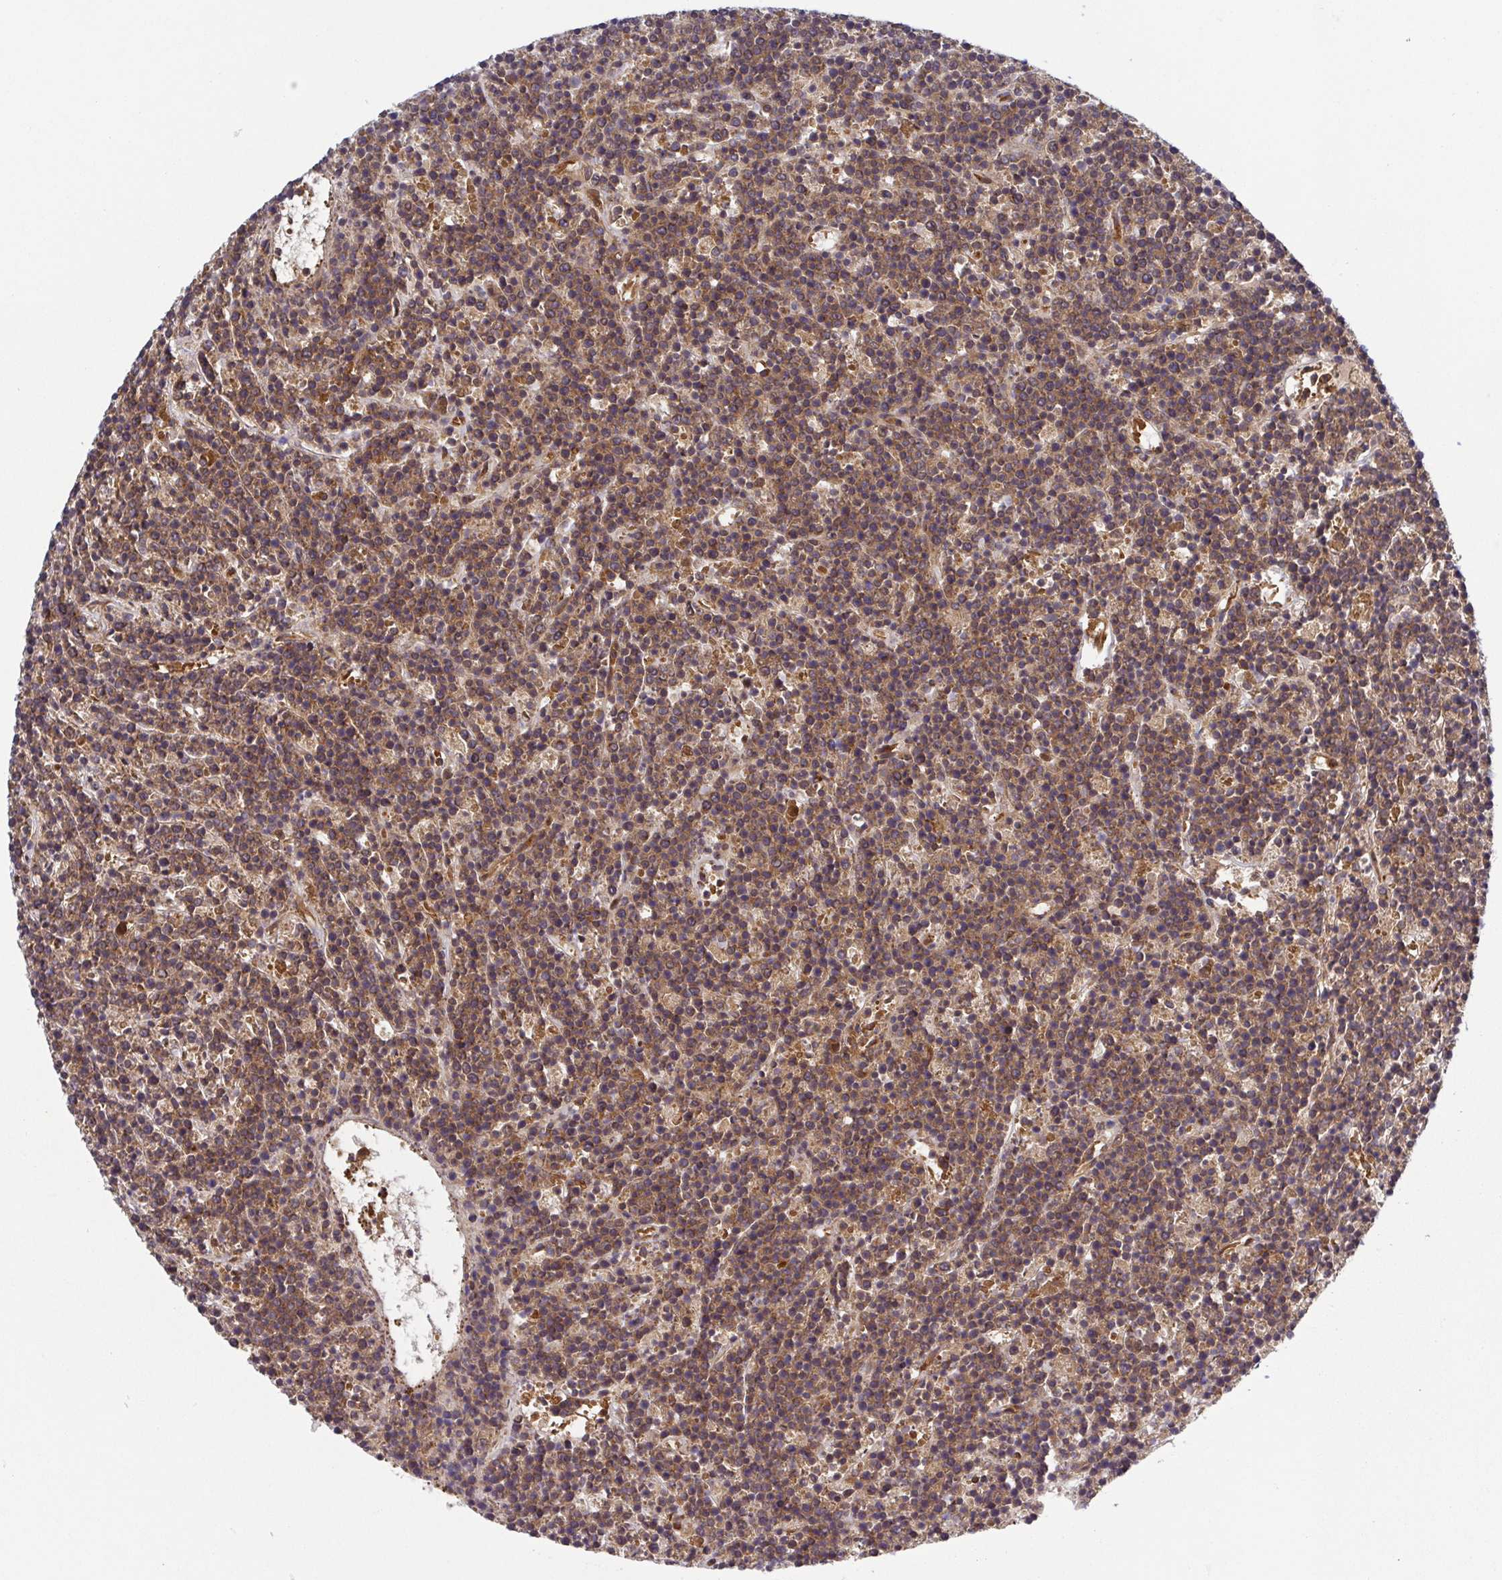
{"staining": {"intensity": "moderate", "quantity": ">75%", "location": "cytoplasmic/membranous"}, "tissue": "lymphoma", "cell_type": "Tumor cells", "image_type": "cancer", "snomed": [{"axis": "morphology", "description": "Malignant lymphoma, non-Hodgkin's type, High grade"}, {"axis": "topography", "description": "Ovary"}], "caption": "A brown stain labels moderate cytoplasmic/membranous positivity of a protein in human malignant lymphoma, non-Hodgkin's type (high-grade) tumor cells.", "gene": "KIF5B", "patient": {"sex": "female", "age": 56}}